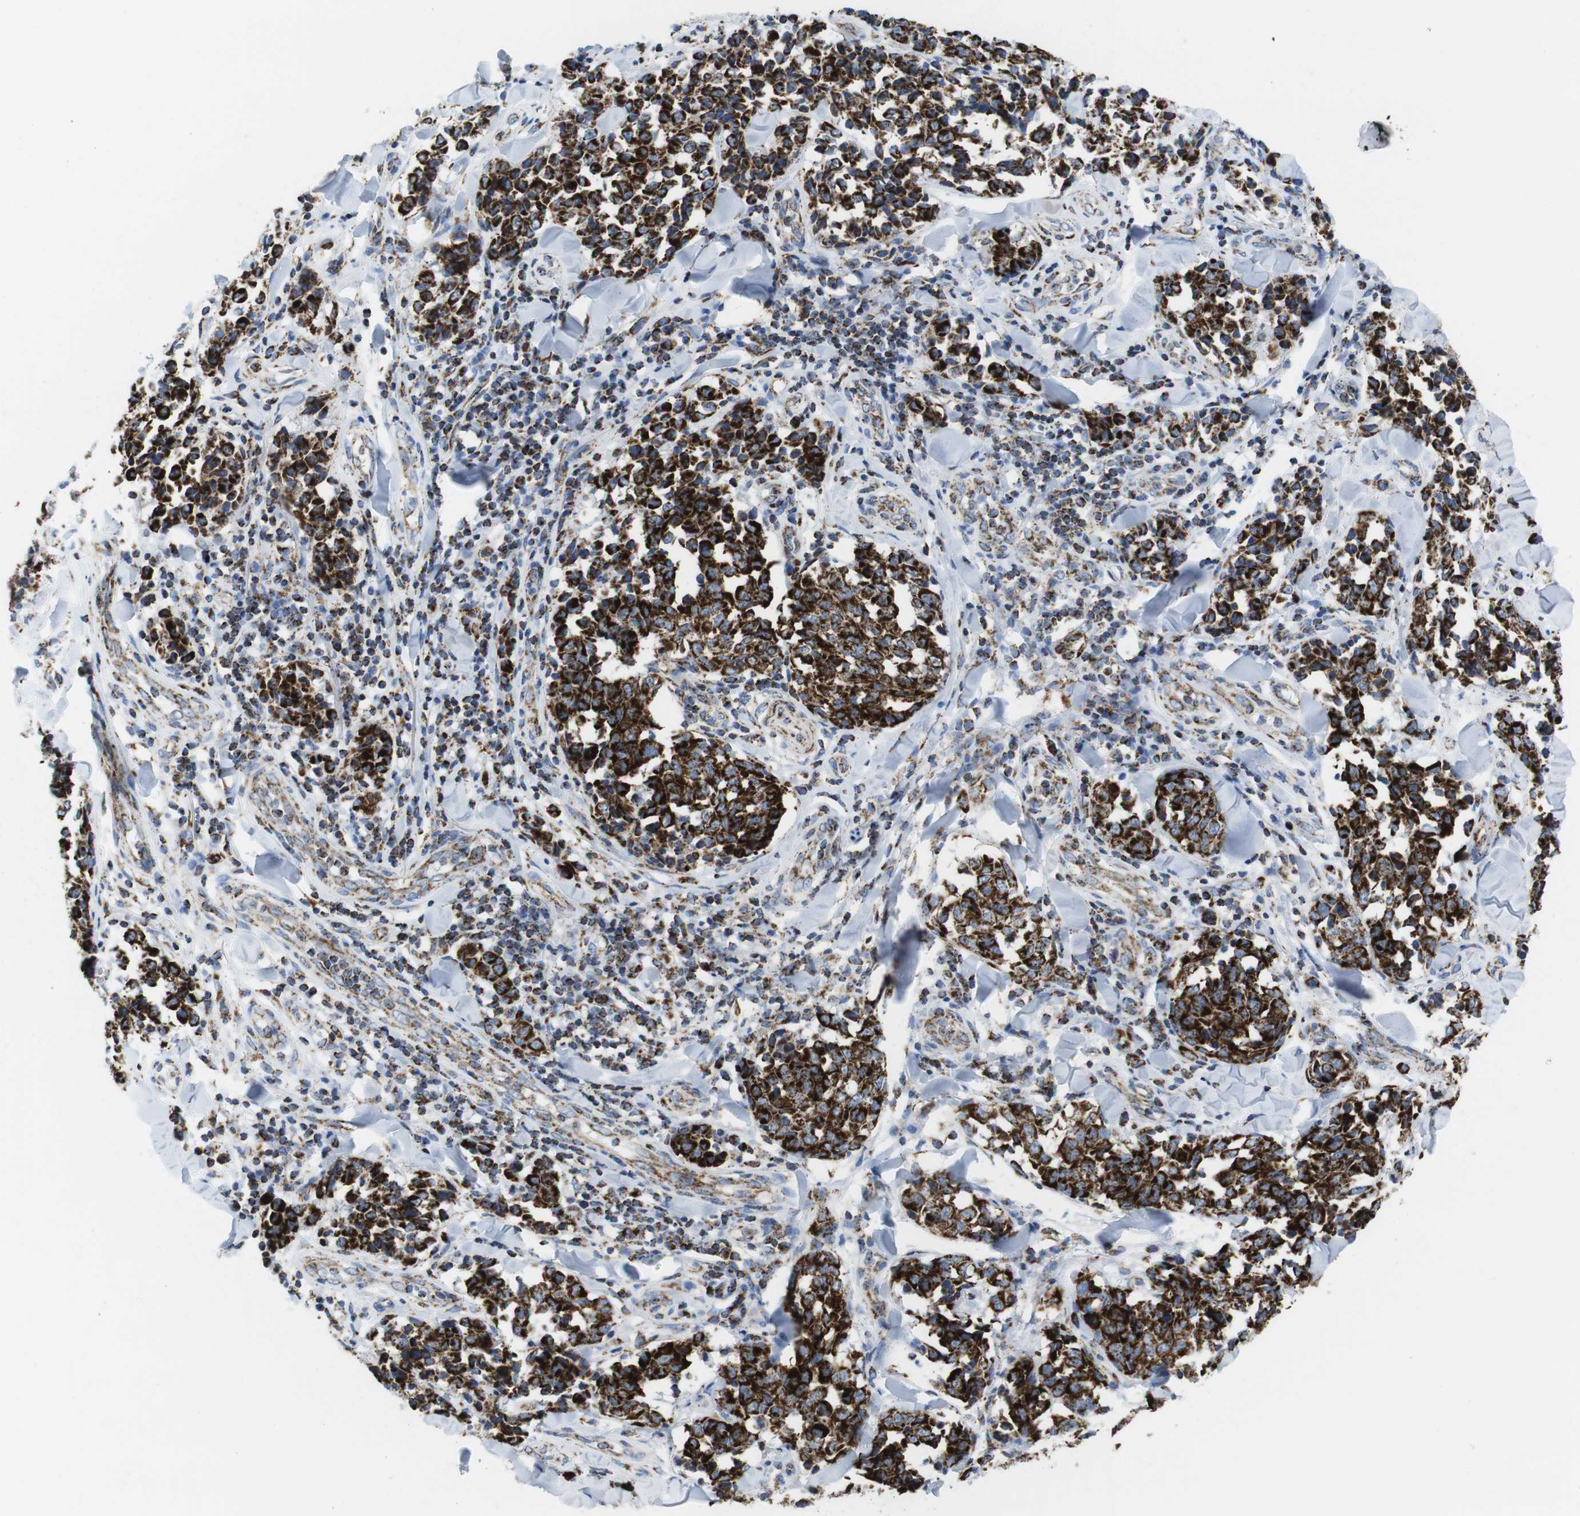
{"staining": {"intensity": "strong", "quantity": ">75%", "location": "cytoplasmic/membranous"}, "tissue": "melanoma", "cell_type": "Tumor cells", "image_type": "cancer", "snomed": [{"axis": "morphology", "description": "Malignant melanoma, NOS"}, {"axis": "topography", "description": "Skin"}], "caption": "Tumor cells reveal high levels of strong cytoplasmic/membranous expression in about >75% of cells in human melanoma. Using DAB (3,3'-diaminobenzidine) (brown) and hematoxylin (blue) stains, captured at high magnification using brightfield microscopy.", "gene": "ATP5PO", "patient": {"sex": "female", "age": 64}}